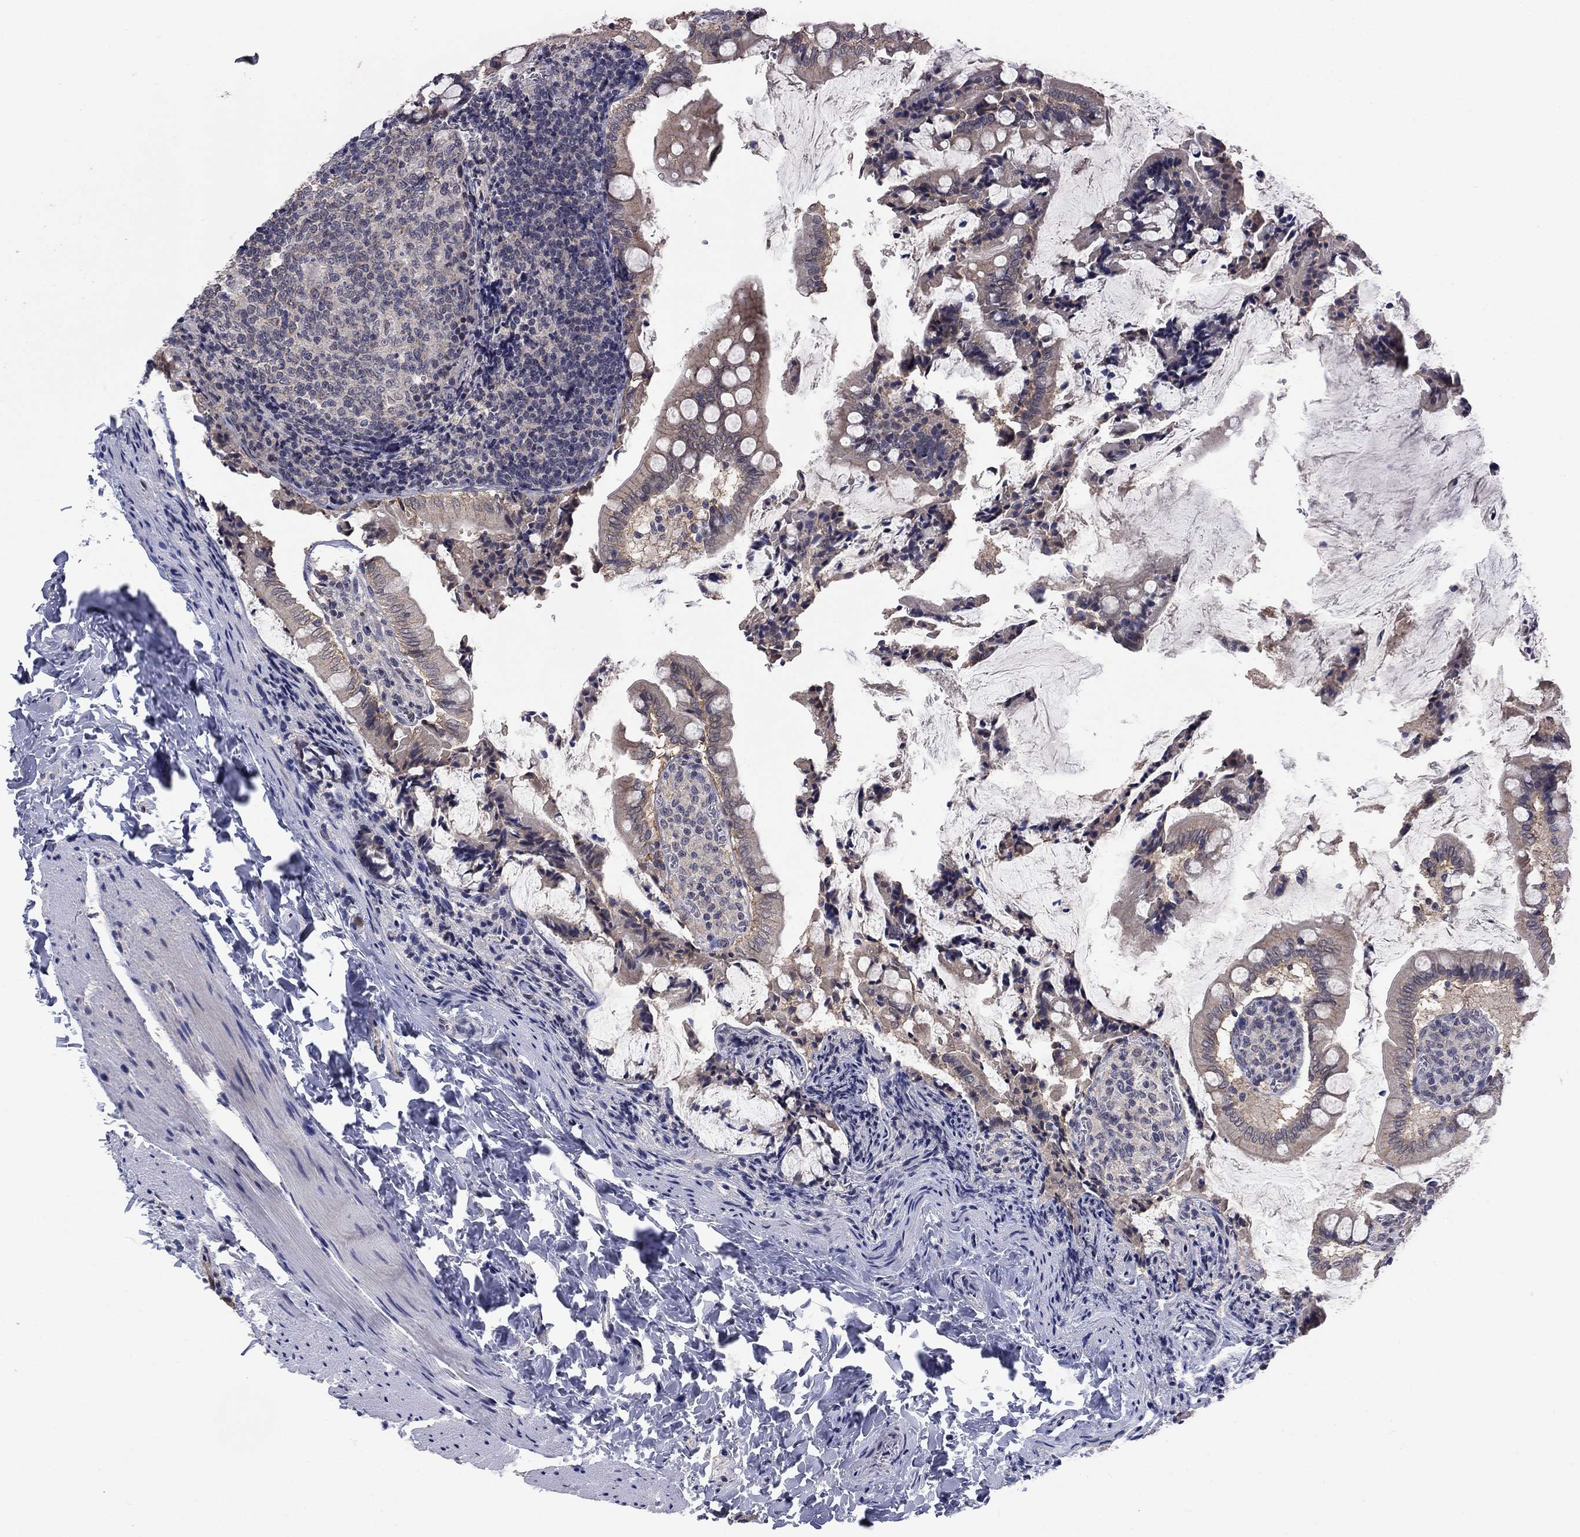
{"staining": {"intensity": "weak", "quantity": "25%-75%", "location": "cytoplasmic/membranous"}, "tissue": "small intestine", "cell_type": "Glandular cells", "image_type": "normal", "snomed": [{"axis": "morphology", "description": "Normal tissue, NOS"}, {"axis": "topography", "description": "Small intestine"}], "caption": "Weak cytoplasmic/membranous positivity for a protein is present in about 25%-75% of glandular cells of unremarkable small intestine using IHC.", "gene": "SPATA33", "patient": {"sex": "female", "age": 56}}